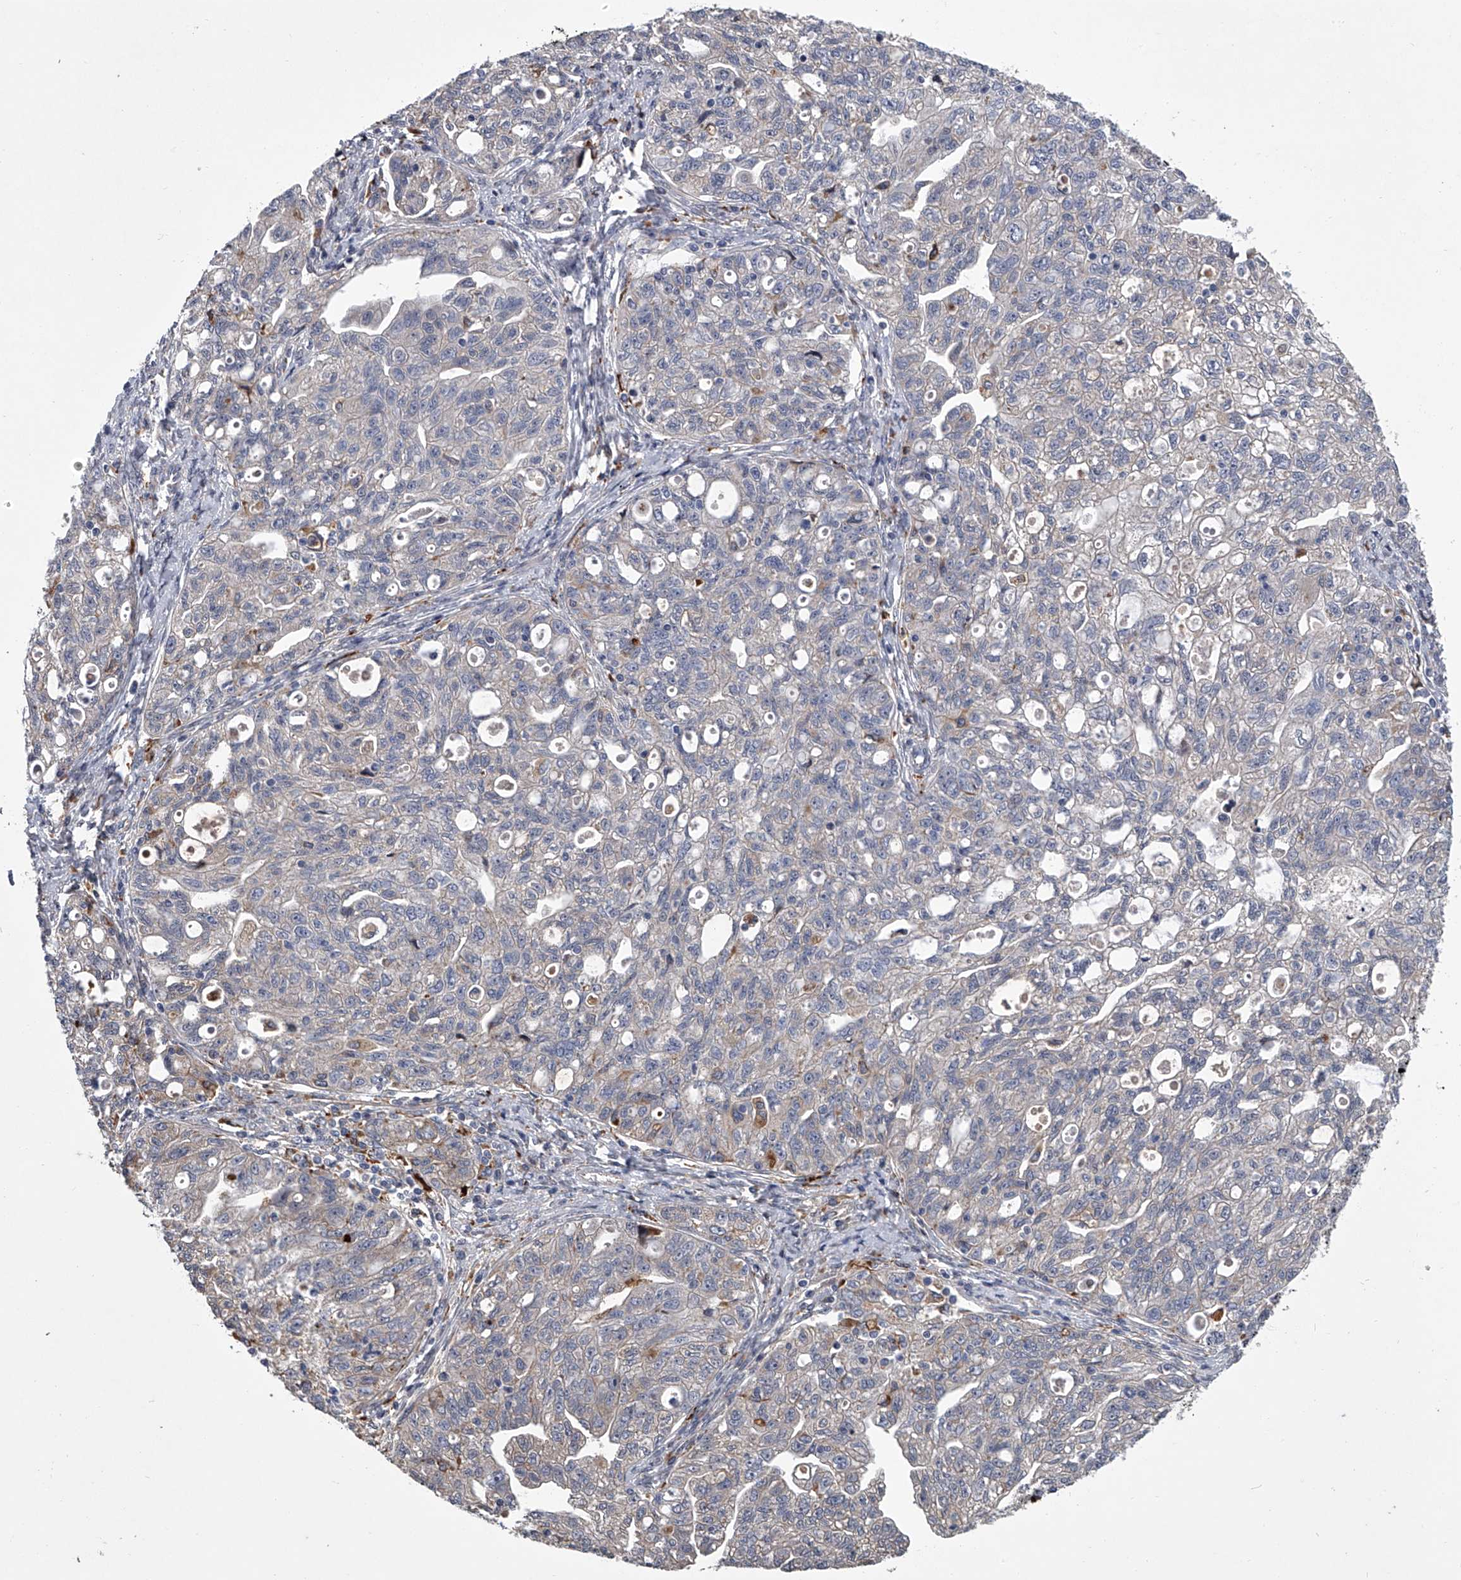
{"staining": {"intensity": "negative", "quantity": "none", "location": "none"}, "tissue": "ovarian cancer", "cell_type": "Tumor cells", "image_type": "cancer", "snomed": [{"axis": "morphology", "description": "Carcinoma, NOS"}, {"axis": "morphology", "description": "Cystadenocarcinoma, serous, NOS"}, {"axis": "topography", "description": "Ovary"}], "caption": "This is an immunohistochemistry (IHC) micrograph of human ovarian cancer. There is no expression in tumor cells.", "gene": "TRIM8", "patient": {"sex": "female", "age": 69}}